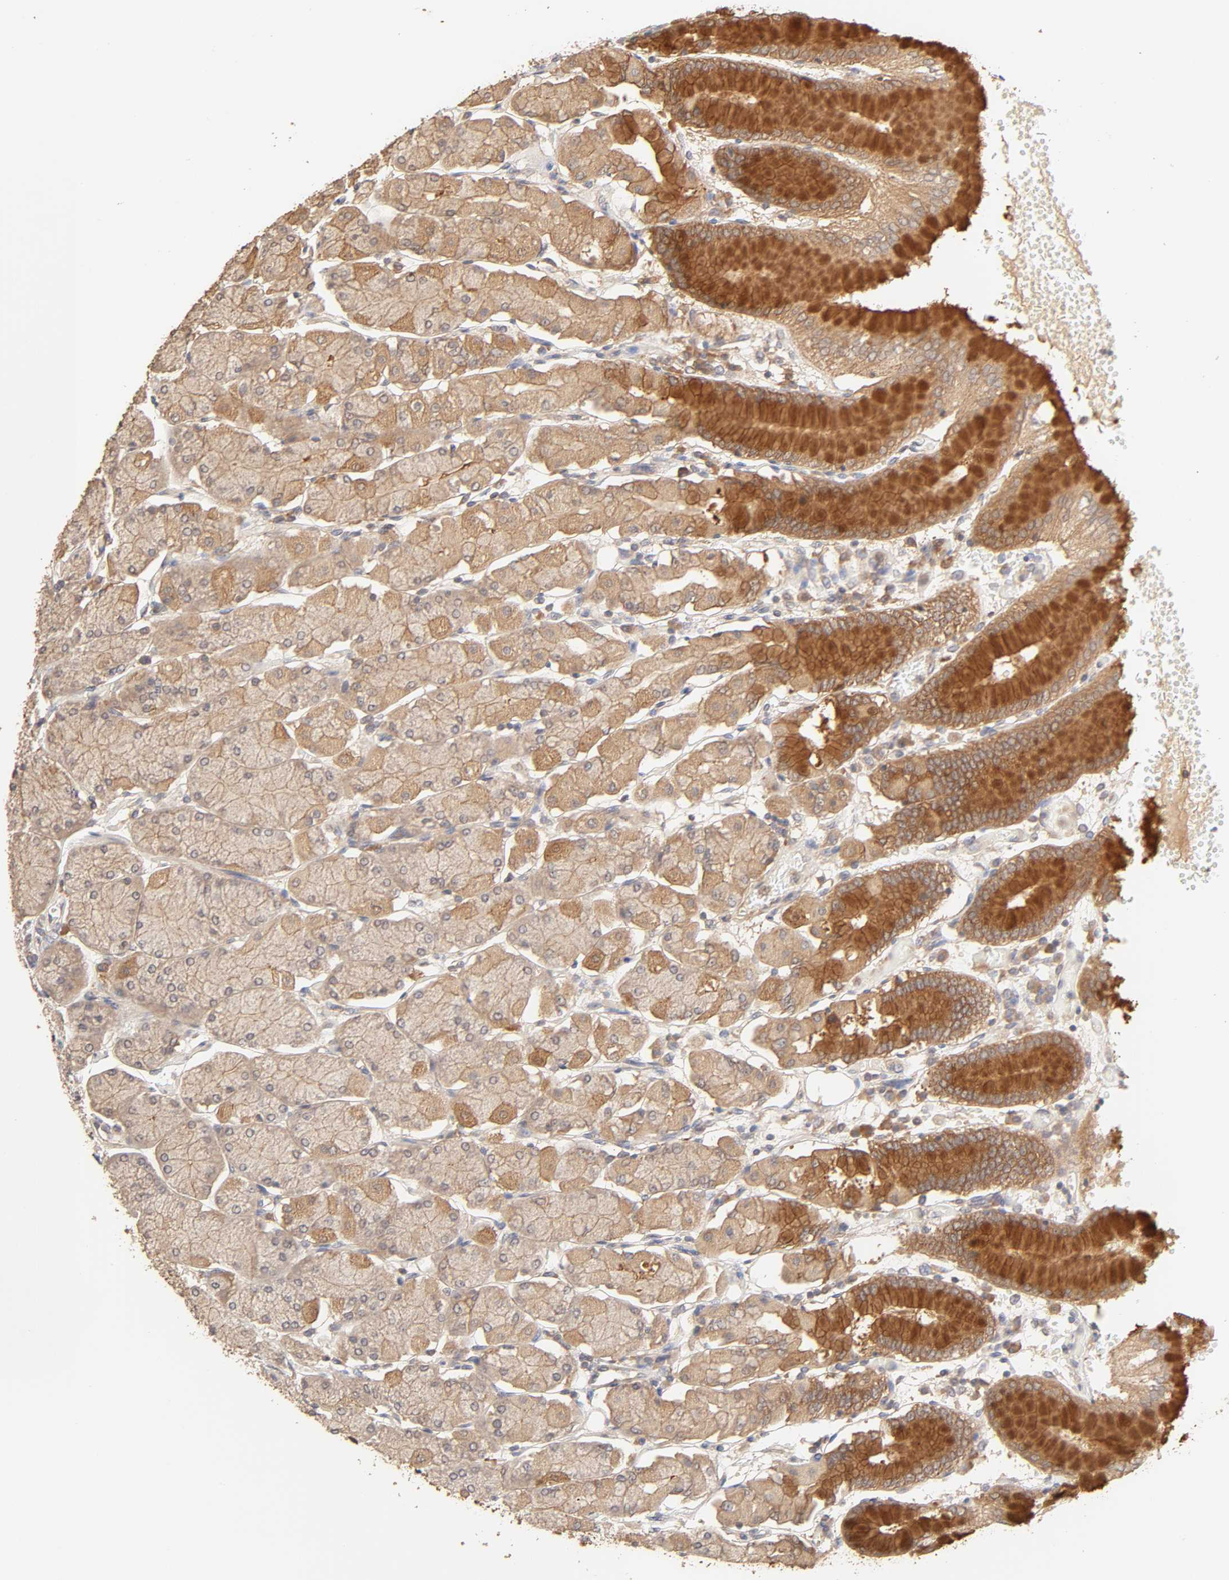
{"staining": {"intensity": "moderate", "quantity": "<25%", "location": "cytoplasmic/membranous"}, "tissue": "stomach", "cell_type": "Glandular cells", "image_type": "normal", "snomed": [{"axis": "morphology", "description": "Normal tissue, NOS"}, {"axis": "topography", "description": "Stomach, upper"}, {"axis": "topography", "description": "Stomach"}], "caption": "Protein staining displays moderate cytoplasmic/membranous staining in about <25% of glandular cells in benign stomach.", "gene": "AP1G2", "patient": {"sex": "male", "age": 76}}